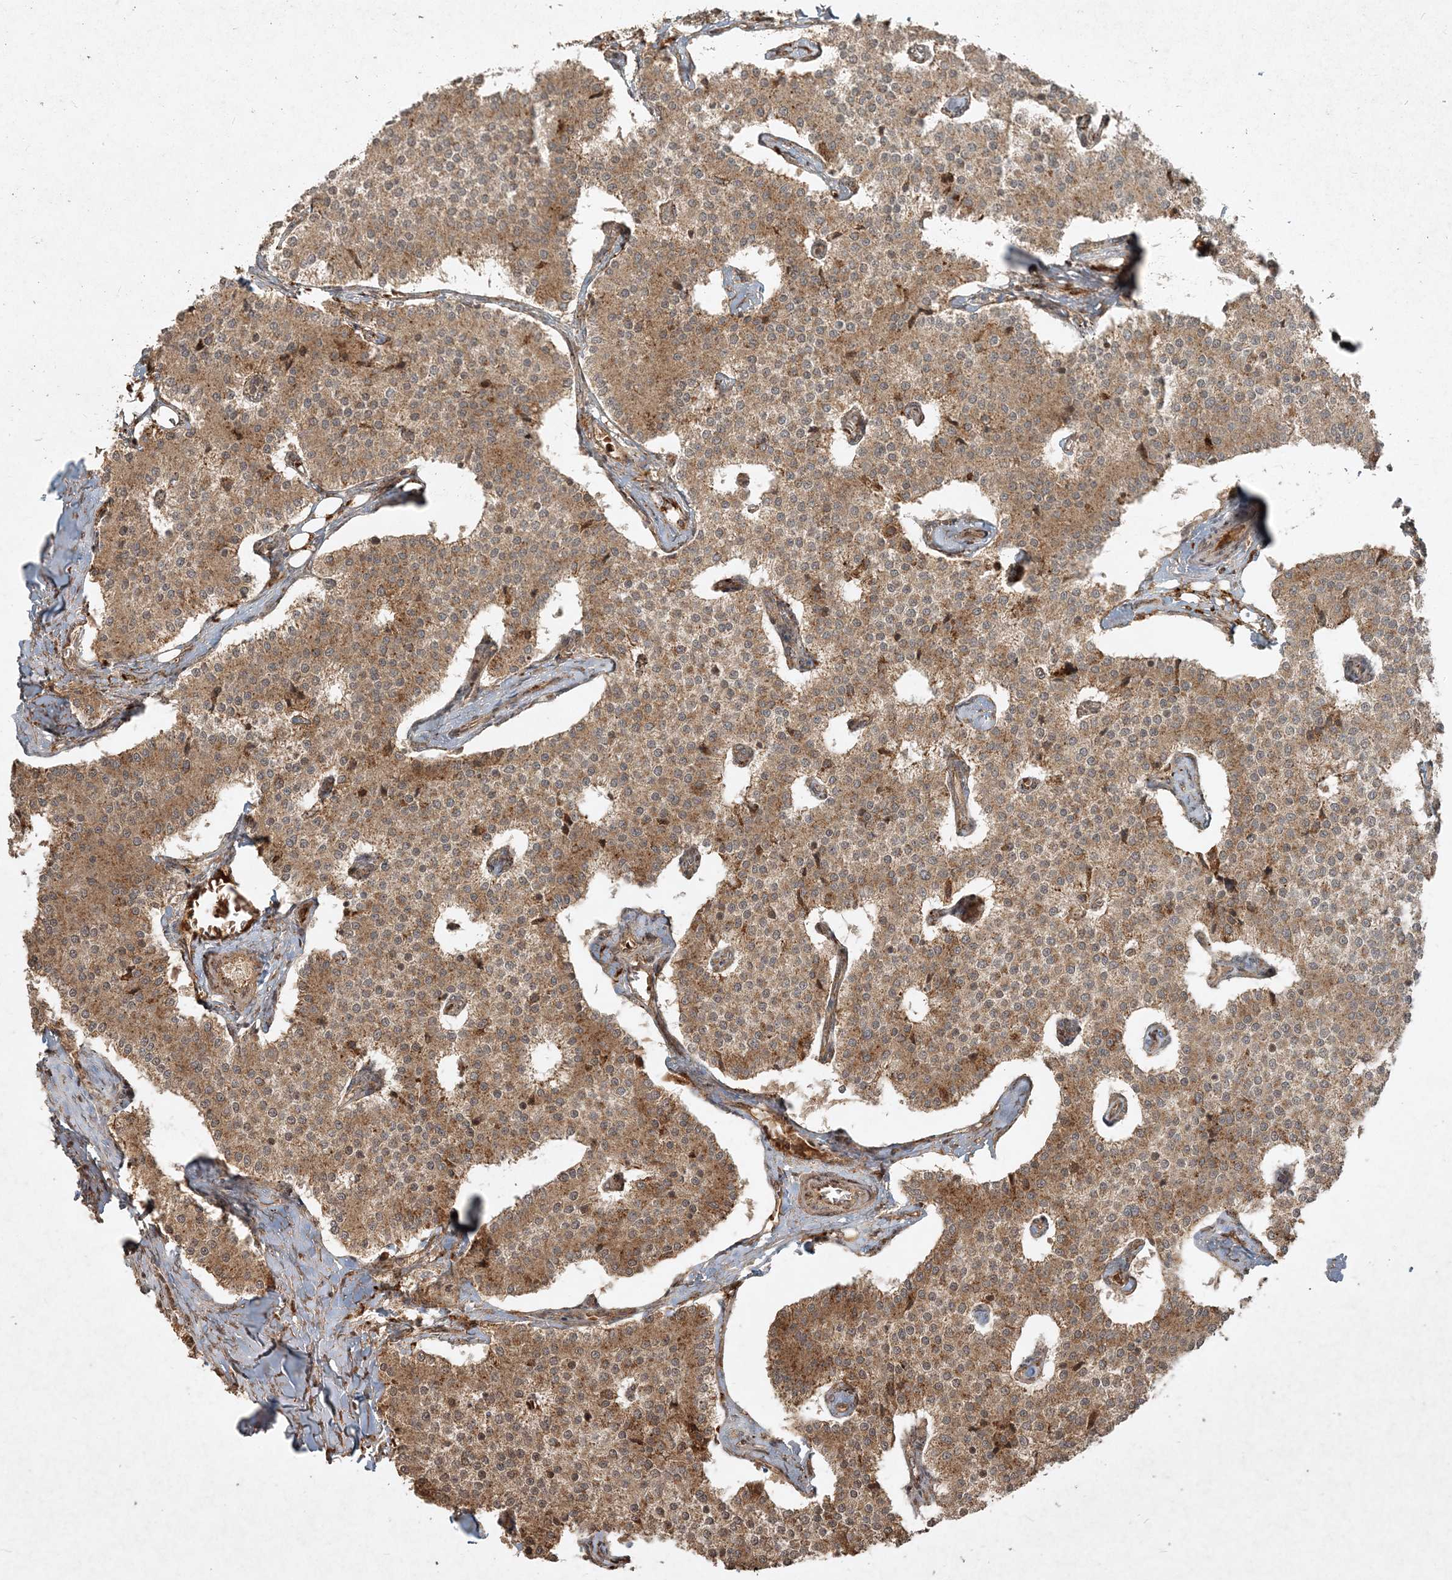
{"staining": {"intensity": "moderate", "quantity": ">75%", "location": "cytoplasmic/membranous"}, "tissue": "carcinoid", "cell_type": "Tumor cells", "image_type": "cancer", "snomed": [{"axis": "morphology", "description": "Carcinoid, malignant, NOS"}, {"axis": "topography", "description": "Colon"}], "caption": "This image shows immunohistochemistry (IHC) staining of malignant carcinoid, with medium moderate cytoplasmic/membranous staining in about >75% of tumor cells.", "gene": "NARS1", "patient": {"sex": "female", "age": 52}}